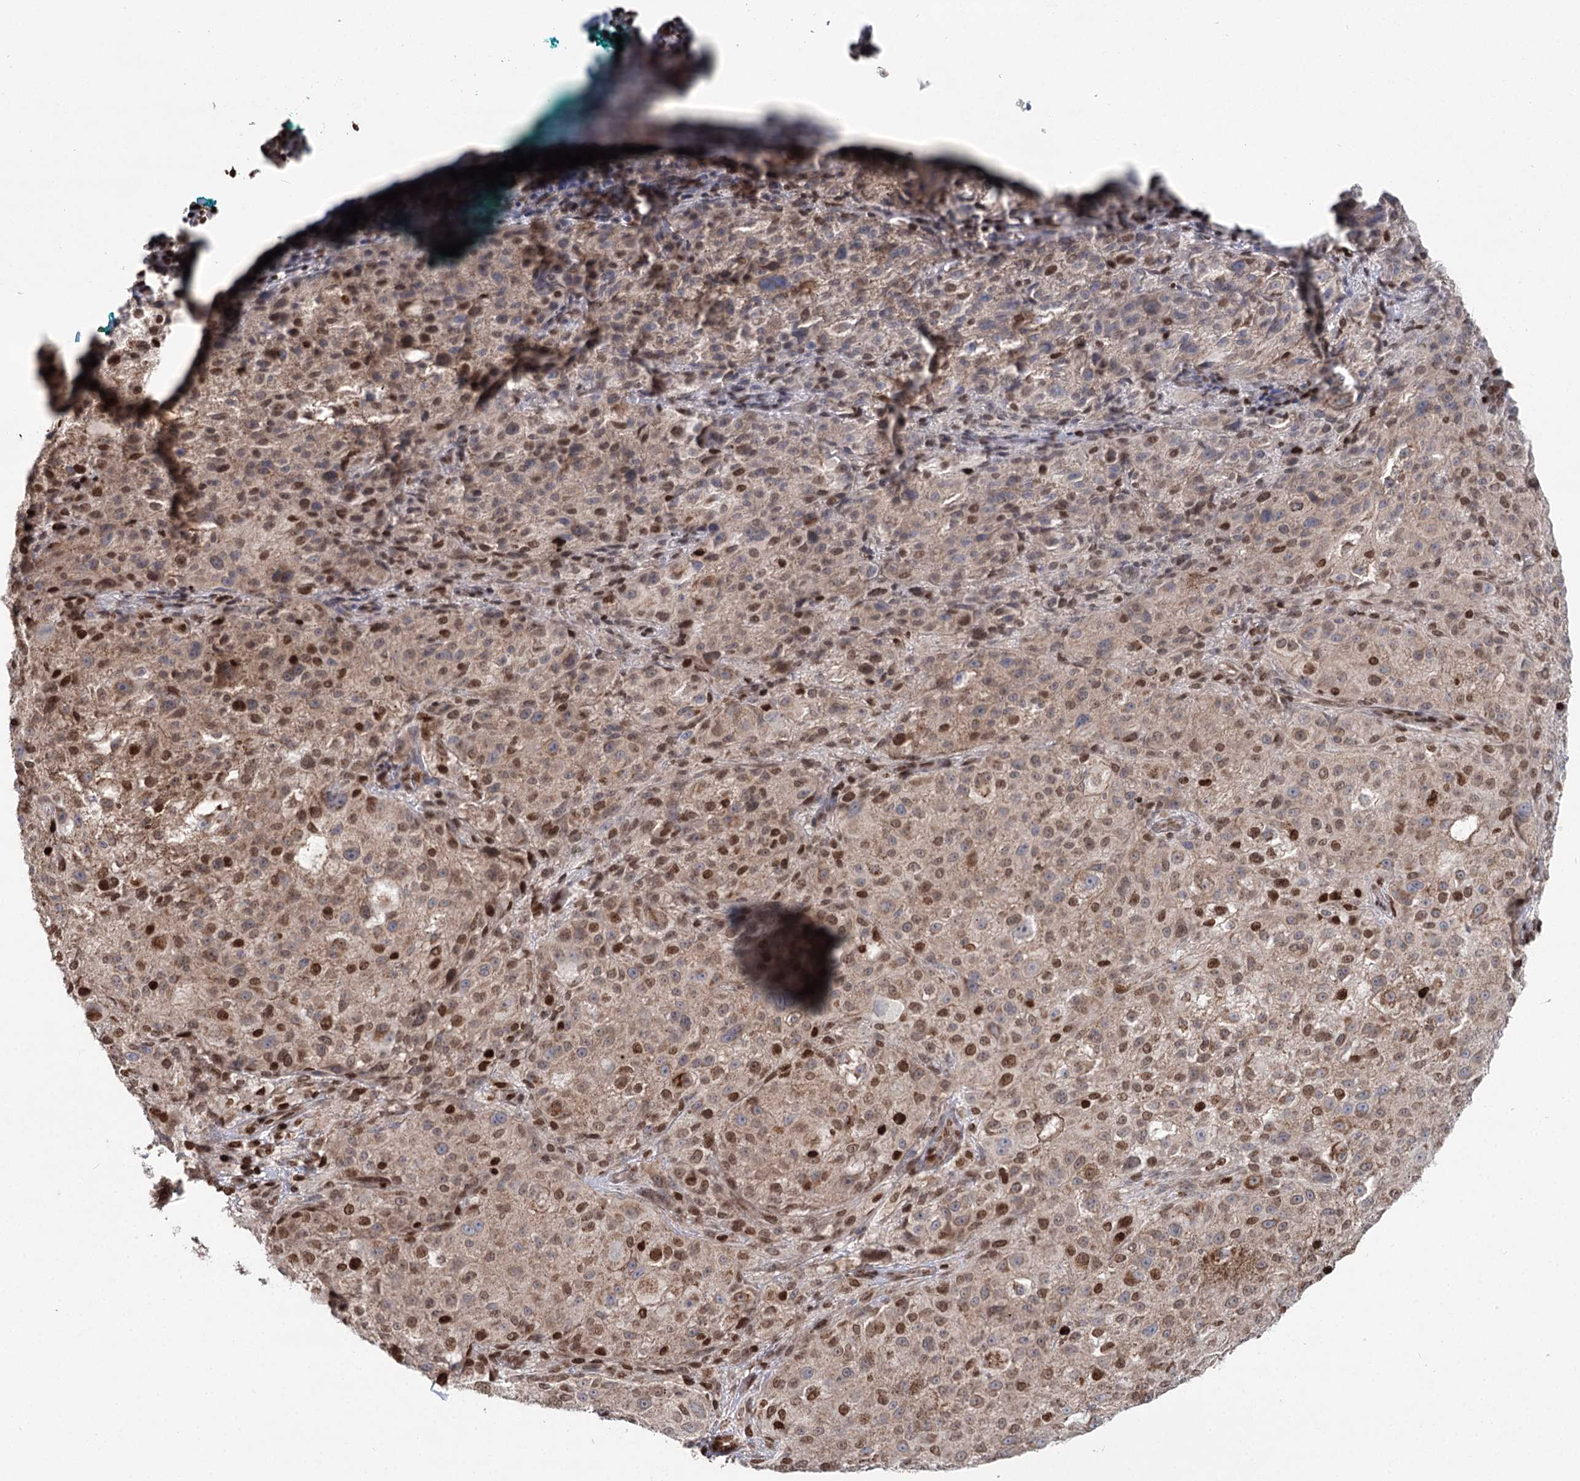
{"staining": {"intensity": "moderate", "quantity": "25%-75%", "location": "cytoplasmic/membranous,nuclear"}, "tissue": "melanoma", "cell_type": "Tumor cells", "image_type": "cancer", "snomed": [{"axis": "morphology", "description": "Necrosis, NOS"}, {"axis": "morphology", "description": "Malignant melanoma, NOS"}, {"axis": "topography", "description": "Skin"}], "caption": "Protein staining of melanoma tissue reveals moderate cytoplasmic/membranous and nuclear expression in about 25%-75% of tumor cells. (brown staining indicates protein expression, while blue staining denotes nuclei).", "gene": "PDHX", "patient": {"sex": "female", "age": 87}}